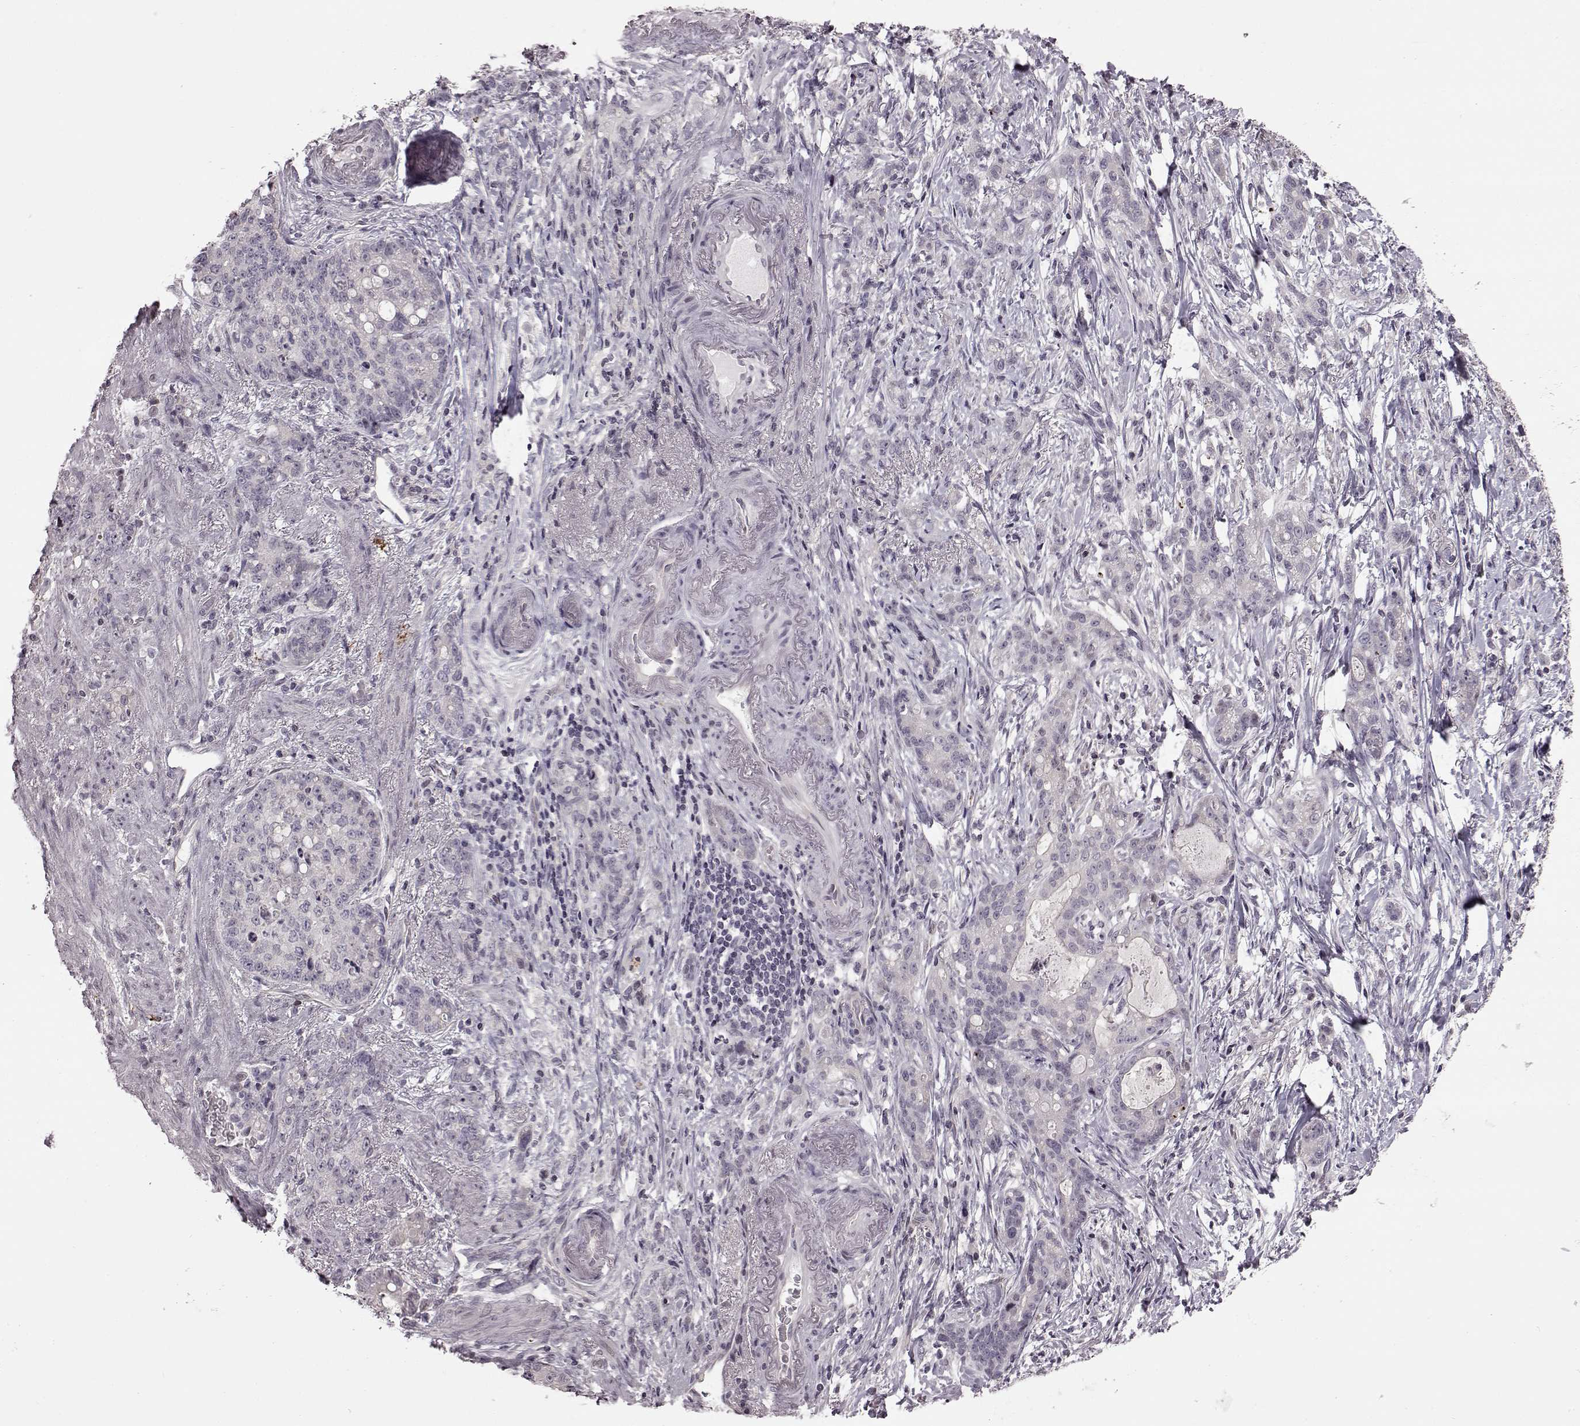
{"staining": {"intensity": "negative", "quantity": "none", "location": "none"}, "tissue": "stomach cancer", "cell_type": "Tumor cells", "image_type": "cancer", "snomed": [{"axis": "morphology", "description": "Adenocarcinoma, NOS"}, {"axis": "topography", "description": "Stomach, lower"}], "caption": "Immunohistochemical staining of stomach cancer (adenocarcinoma) shows no significant expression in tumor cells.", "gene": "GAL", "patient": {"sex": "male", "age": 88}}